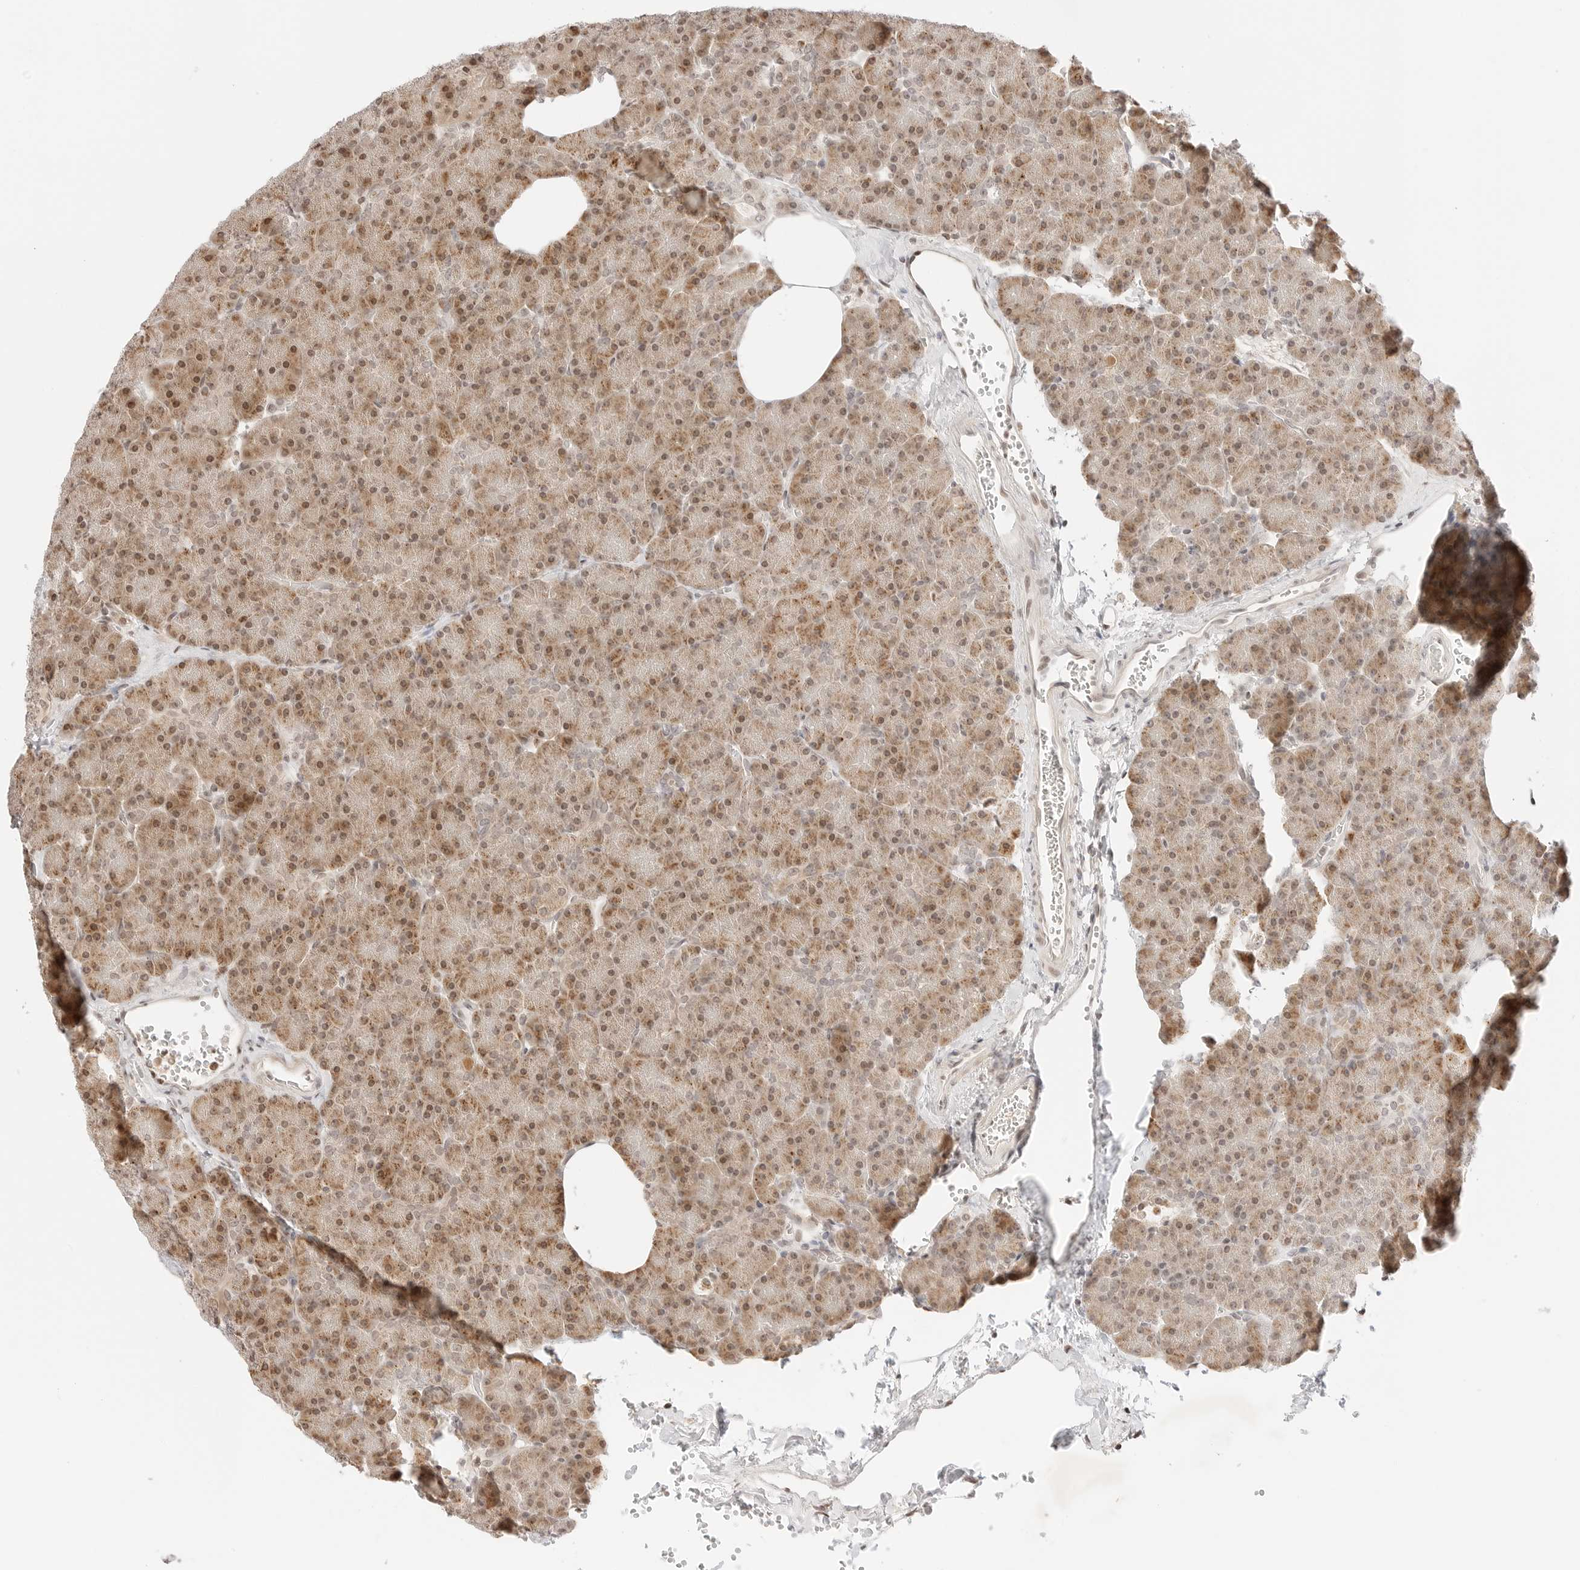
{"staining": {"intensity": "moderate", "quantity": ">75%", "location": "cytoplasmic/membranous,nuclear"}, "tissue": "pancreas", "cell_type": "Exocrine glandular cells", "image_type": "normal", "snomed": [{"axis": "morphology", "description": "Normal tissue, NOS"}, {"axis": "morphology", "description": "Carcinoid, malignant, NOS"}, {"axis": "topography", "description": "Pancreas"}], "caption": "Immunohistochemical staining of normal human pancreas displays moderate cytoplasmic/membranous,nuclear protein positivity in about >75% of exocrine glandular cells.", "gene": "RPS6KL1", "patient": {"sex": "female", "age": 35}}